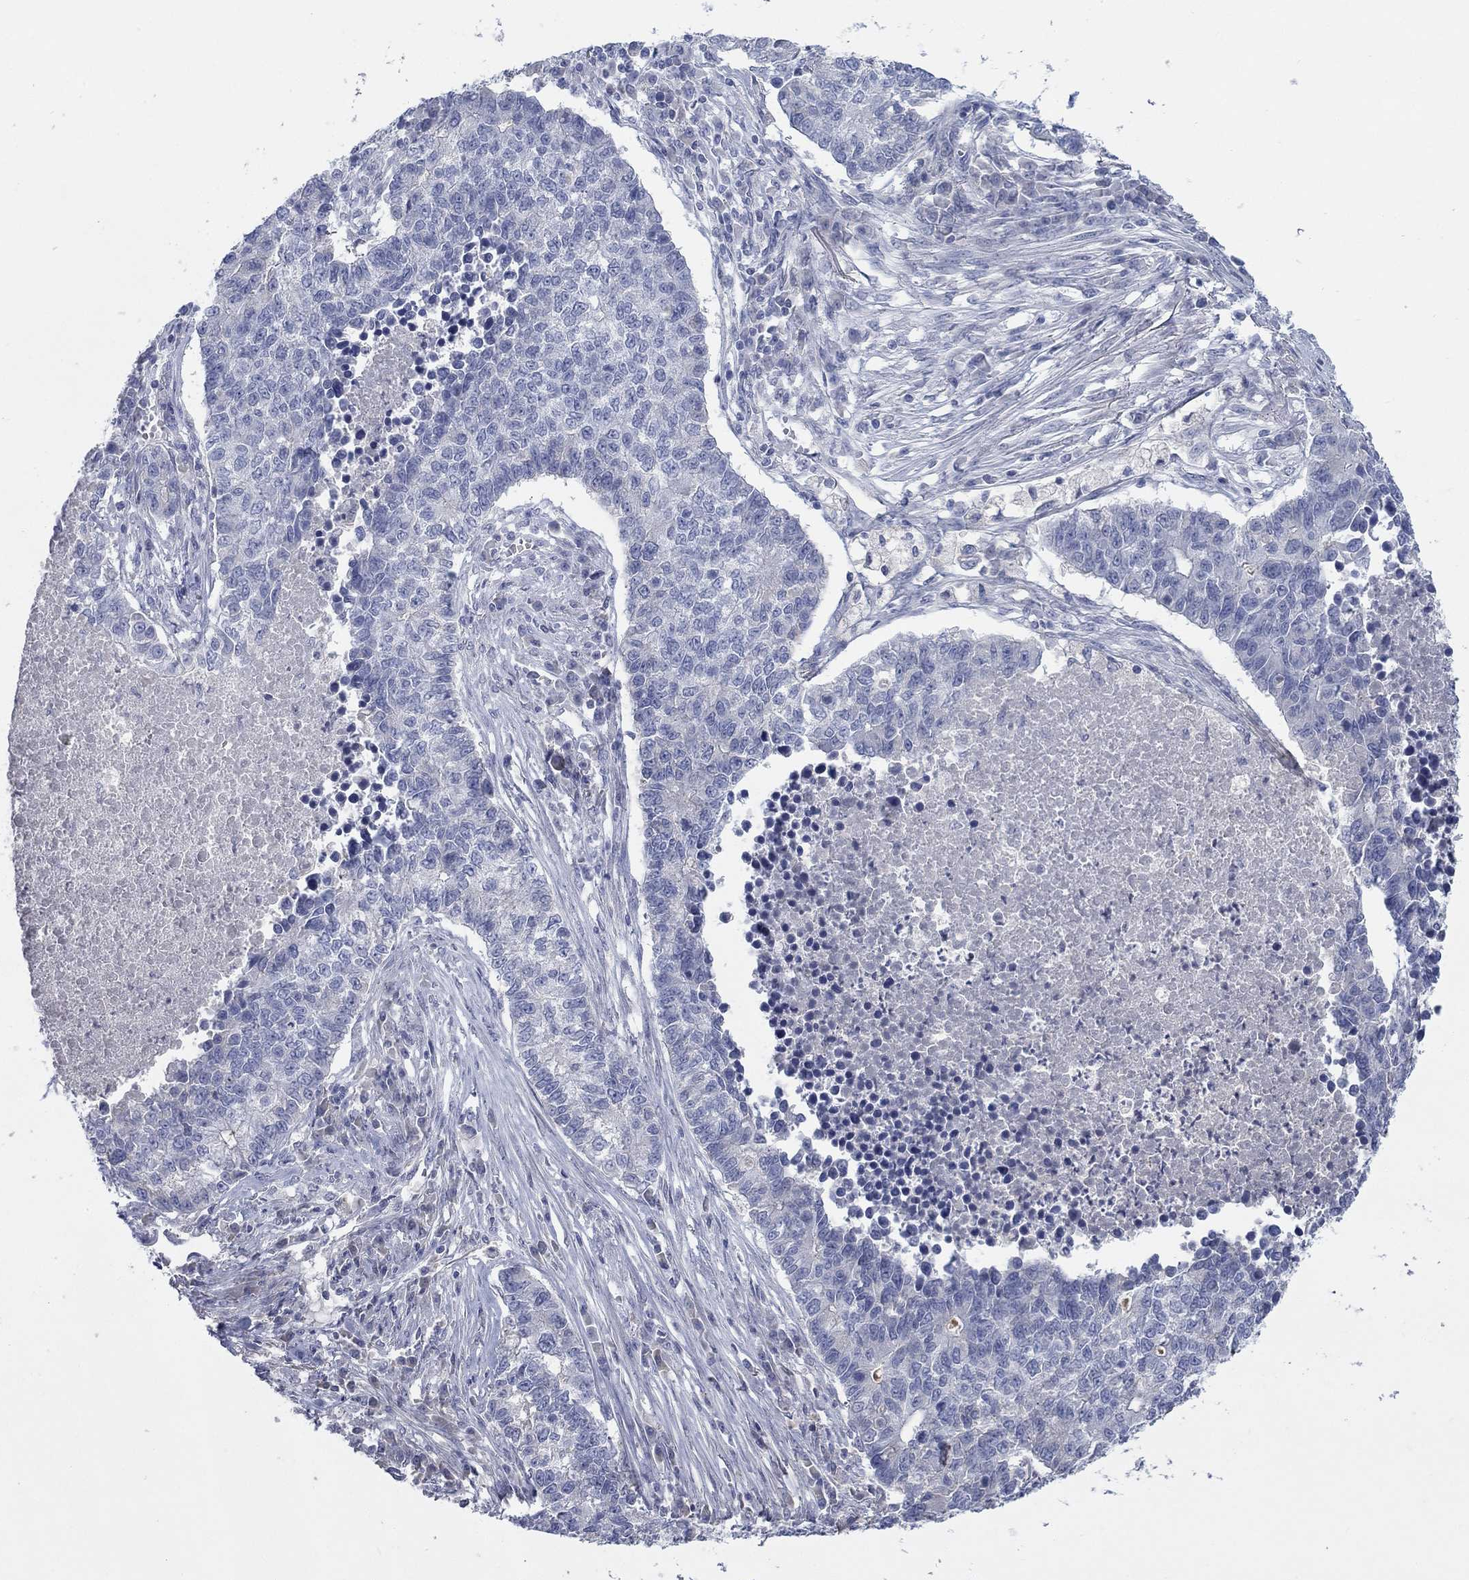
{"staining": {"intensity": "negative", "quantity": "none", "location": "none"}, "tissue": "lung cancer", "cell_type": "Tumor cells", "image_type": "cancer", "snomed": [{"axis": "morphology", "description": "Adenocarcinoma, NOS"}, {"axis": "topography", "description": "Lung"}], "caption": "Lung cancer (adenocarcinoma) was stained to show a protein in brown. There is no significant positivity in tumor cells.", "gene": "TMEM249", "patient": {"sex": "male", "age": 57}}